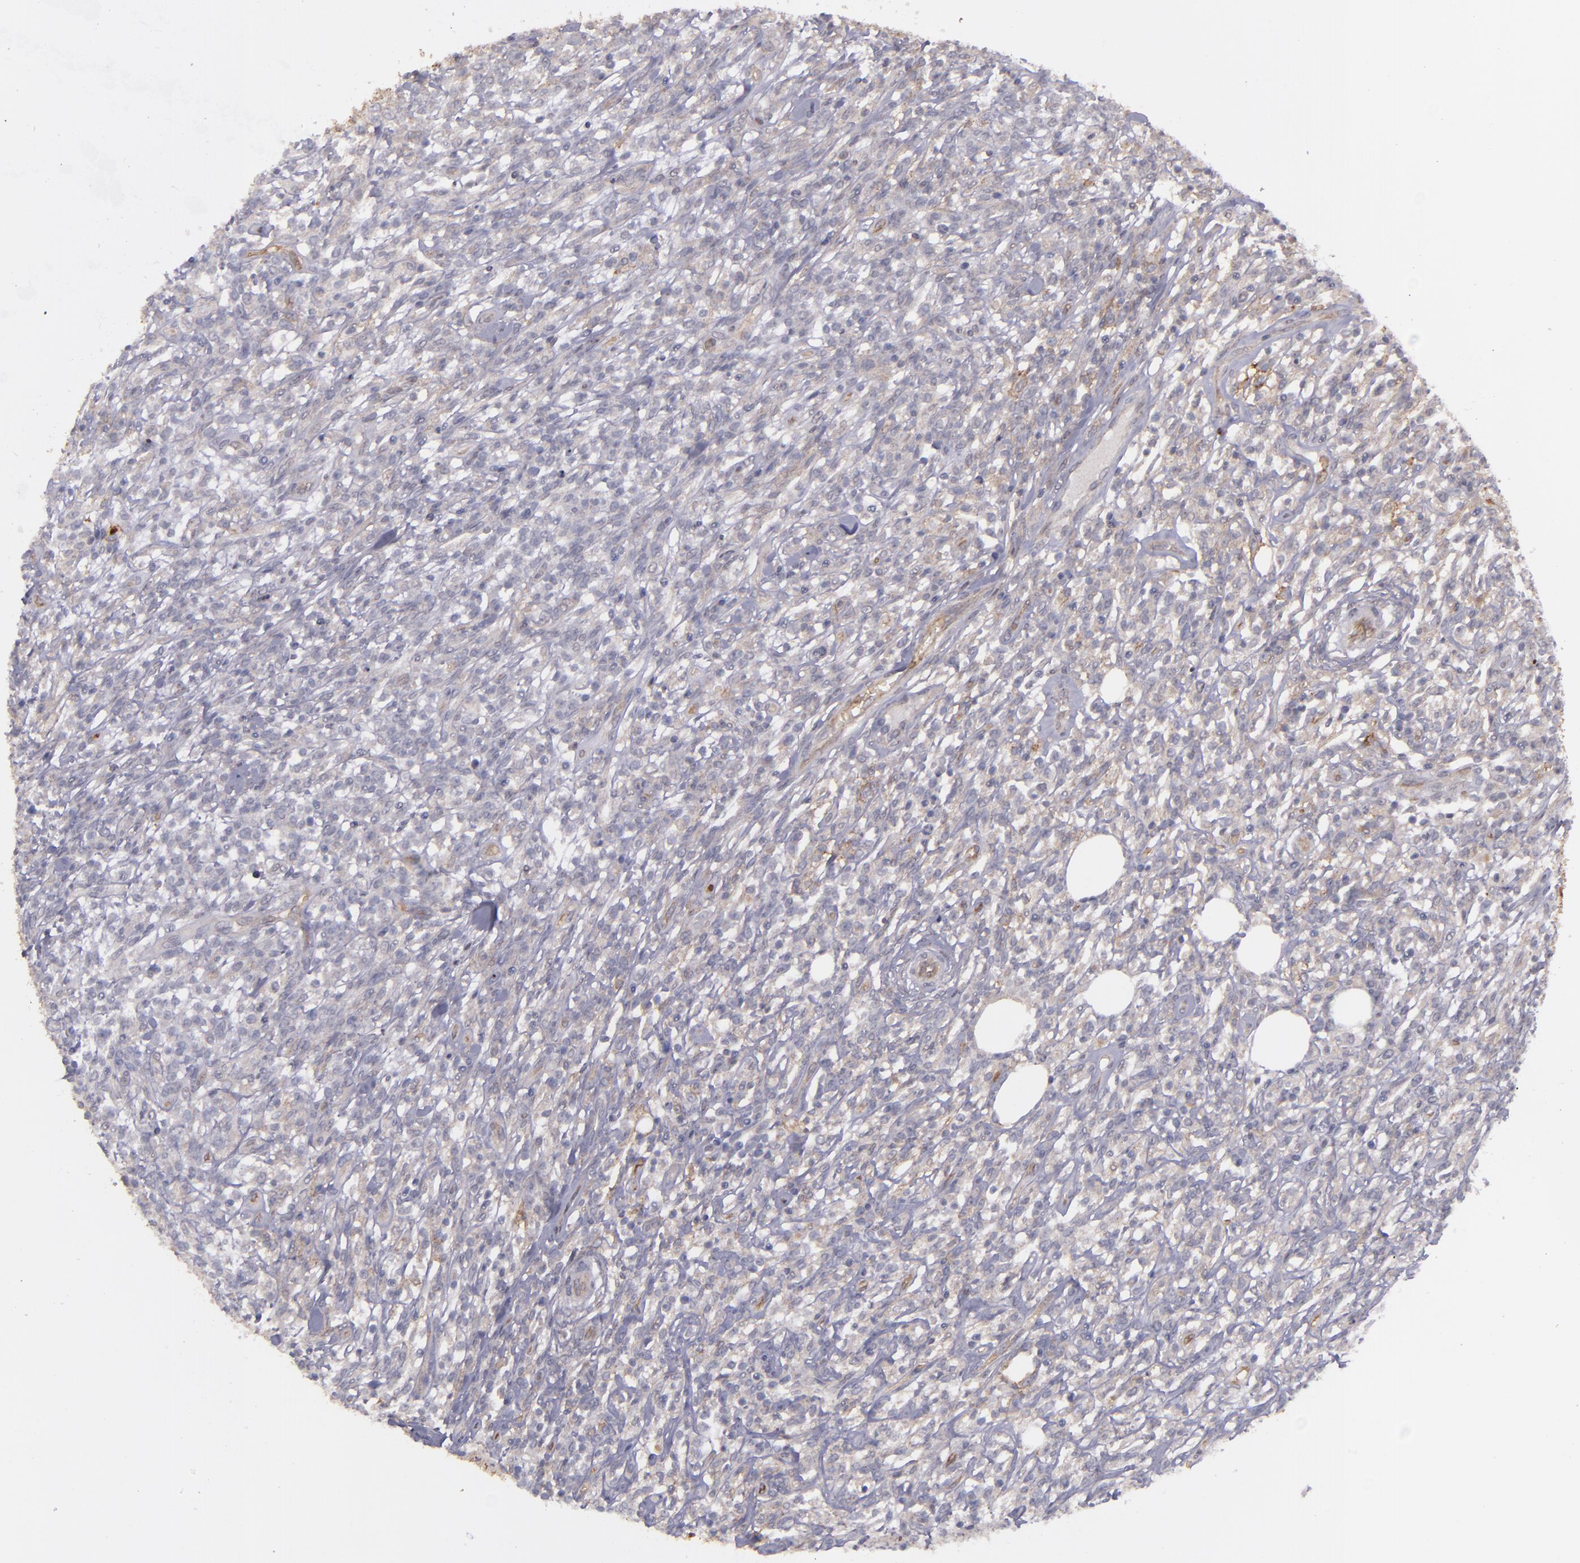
{"staining": {"intensity": "negative", "quantity": "none", "location": "none"}, "tissue": "lymphoma", "cell_type": "Tumor cells", "image_type": "cancer", "snomed": [{"axis": "morphology", "description": "Malignant lymphoma, non-Hodgkin's type, High grade"}, {"axis": "topography", "description": "Lymph node"}], "caption": "This is a micrograph of immunohistochemistry staining of lymphoma, which shows no expression in tumor cells.", "gene": "ACE", "patient": {"sex": "female", "age": 73}}